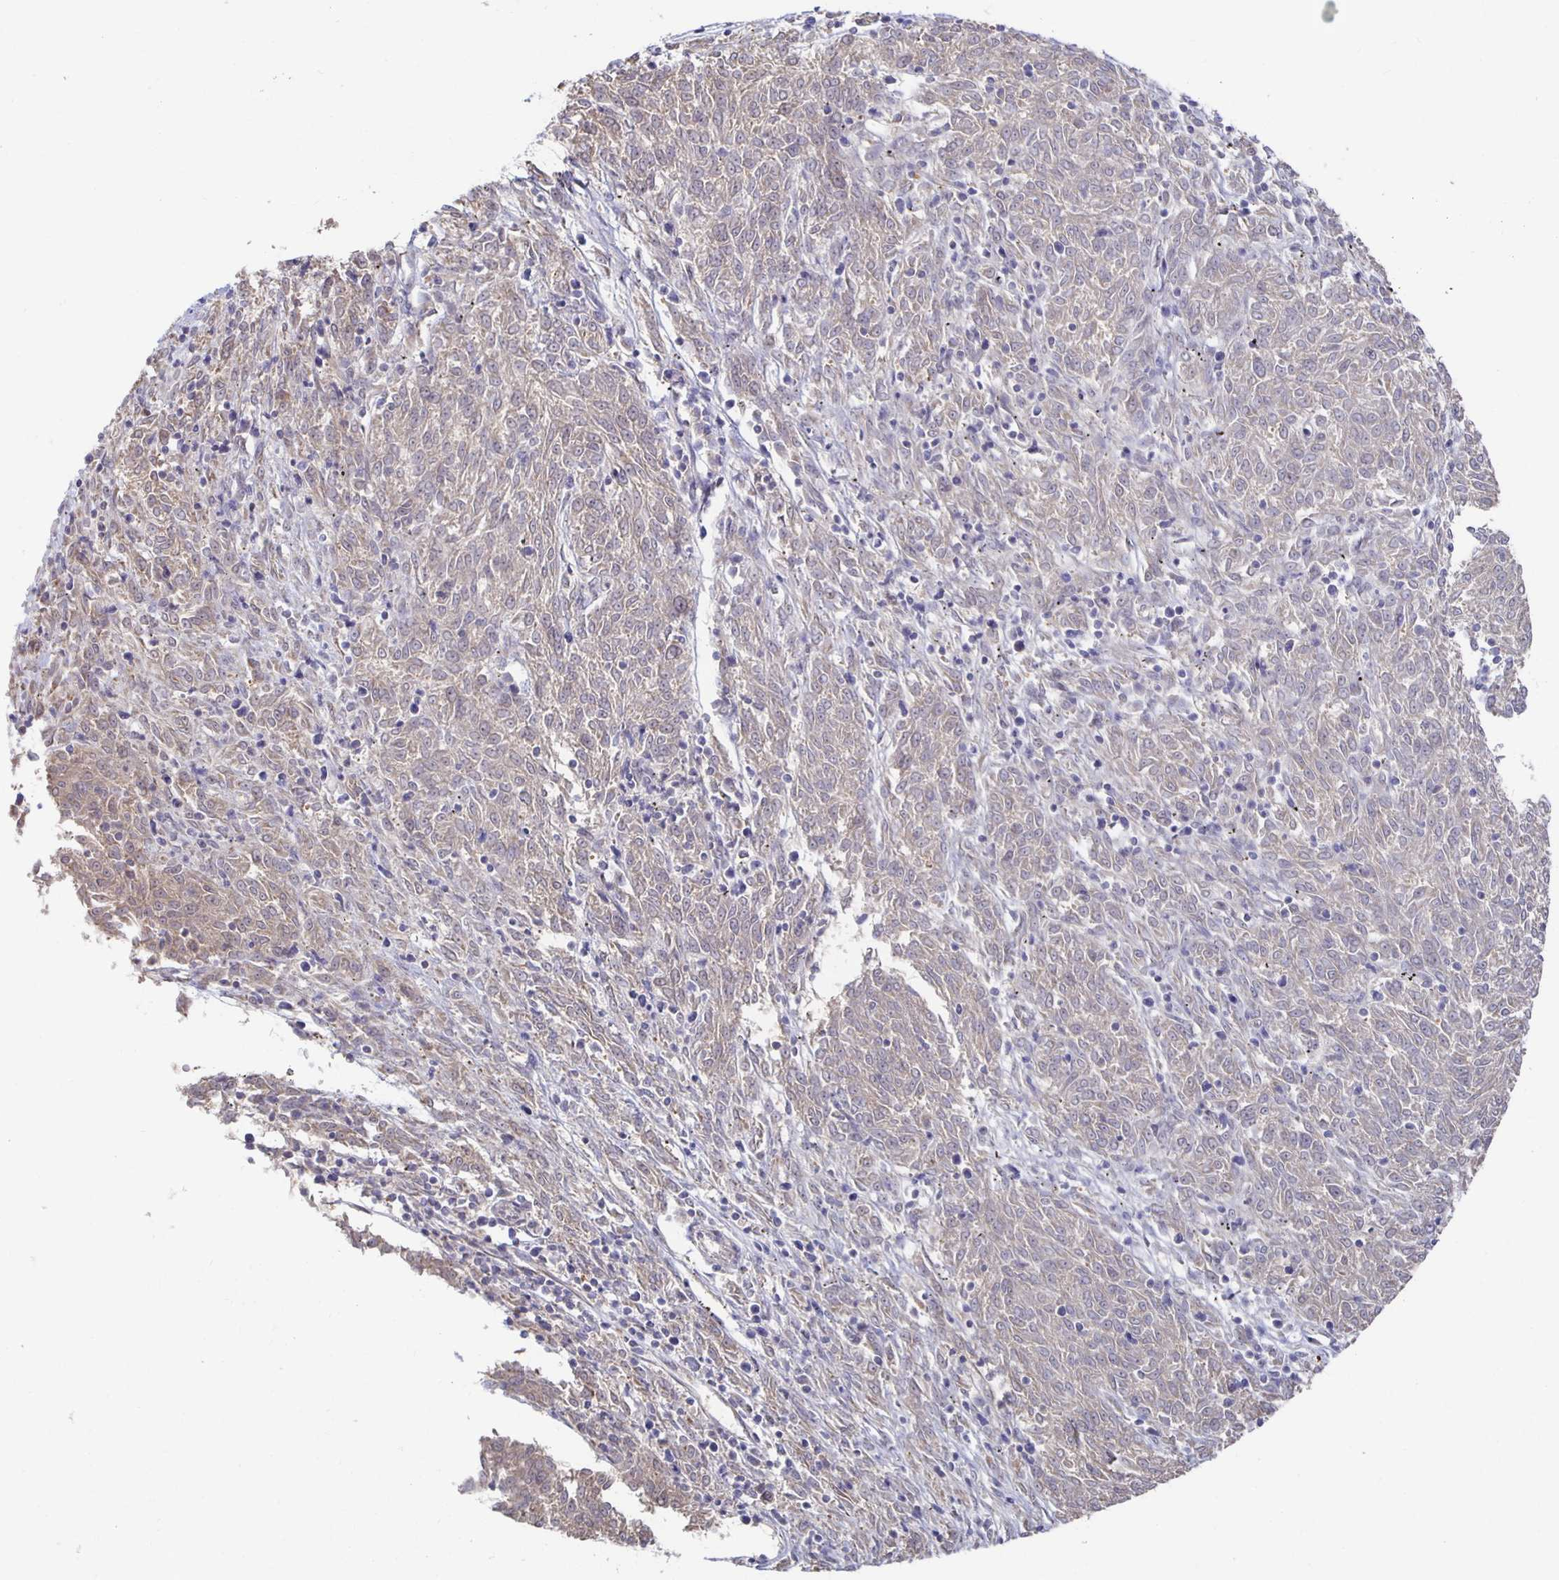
{"staining": {"intensity": "weak", "quantity": "25%-75%", "location": "cytoplasmic/membranous"}, "tissue": "melanoma", "cell_type": "Tumor cells", "image_type": "cancer", "snomed": [{"axis": "morphology", "description": "Malignant melanoma, NOS"}, {"axis": "topography", "description": "Skin"}], "caption": "Malignant melanoma stained for a protein (brown) reveals weak cytoplasmic/membranous positive staining in approximately 25%-75% of tumor cells.", "gene": "NKX2-8", "patient": {"sex": "female", "age": 72}}